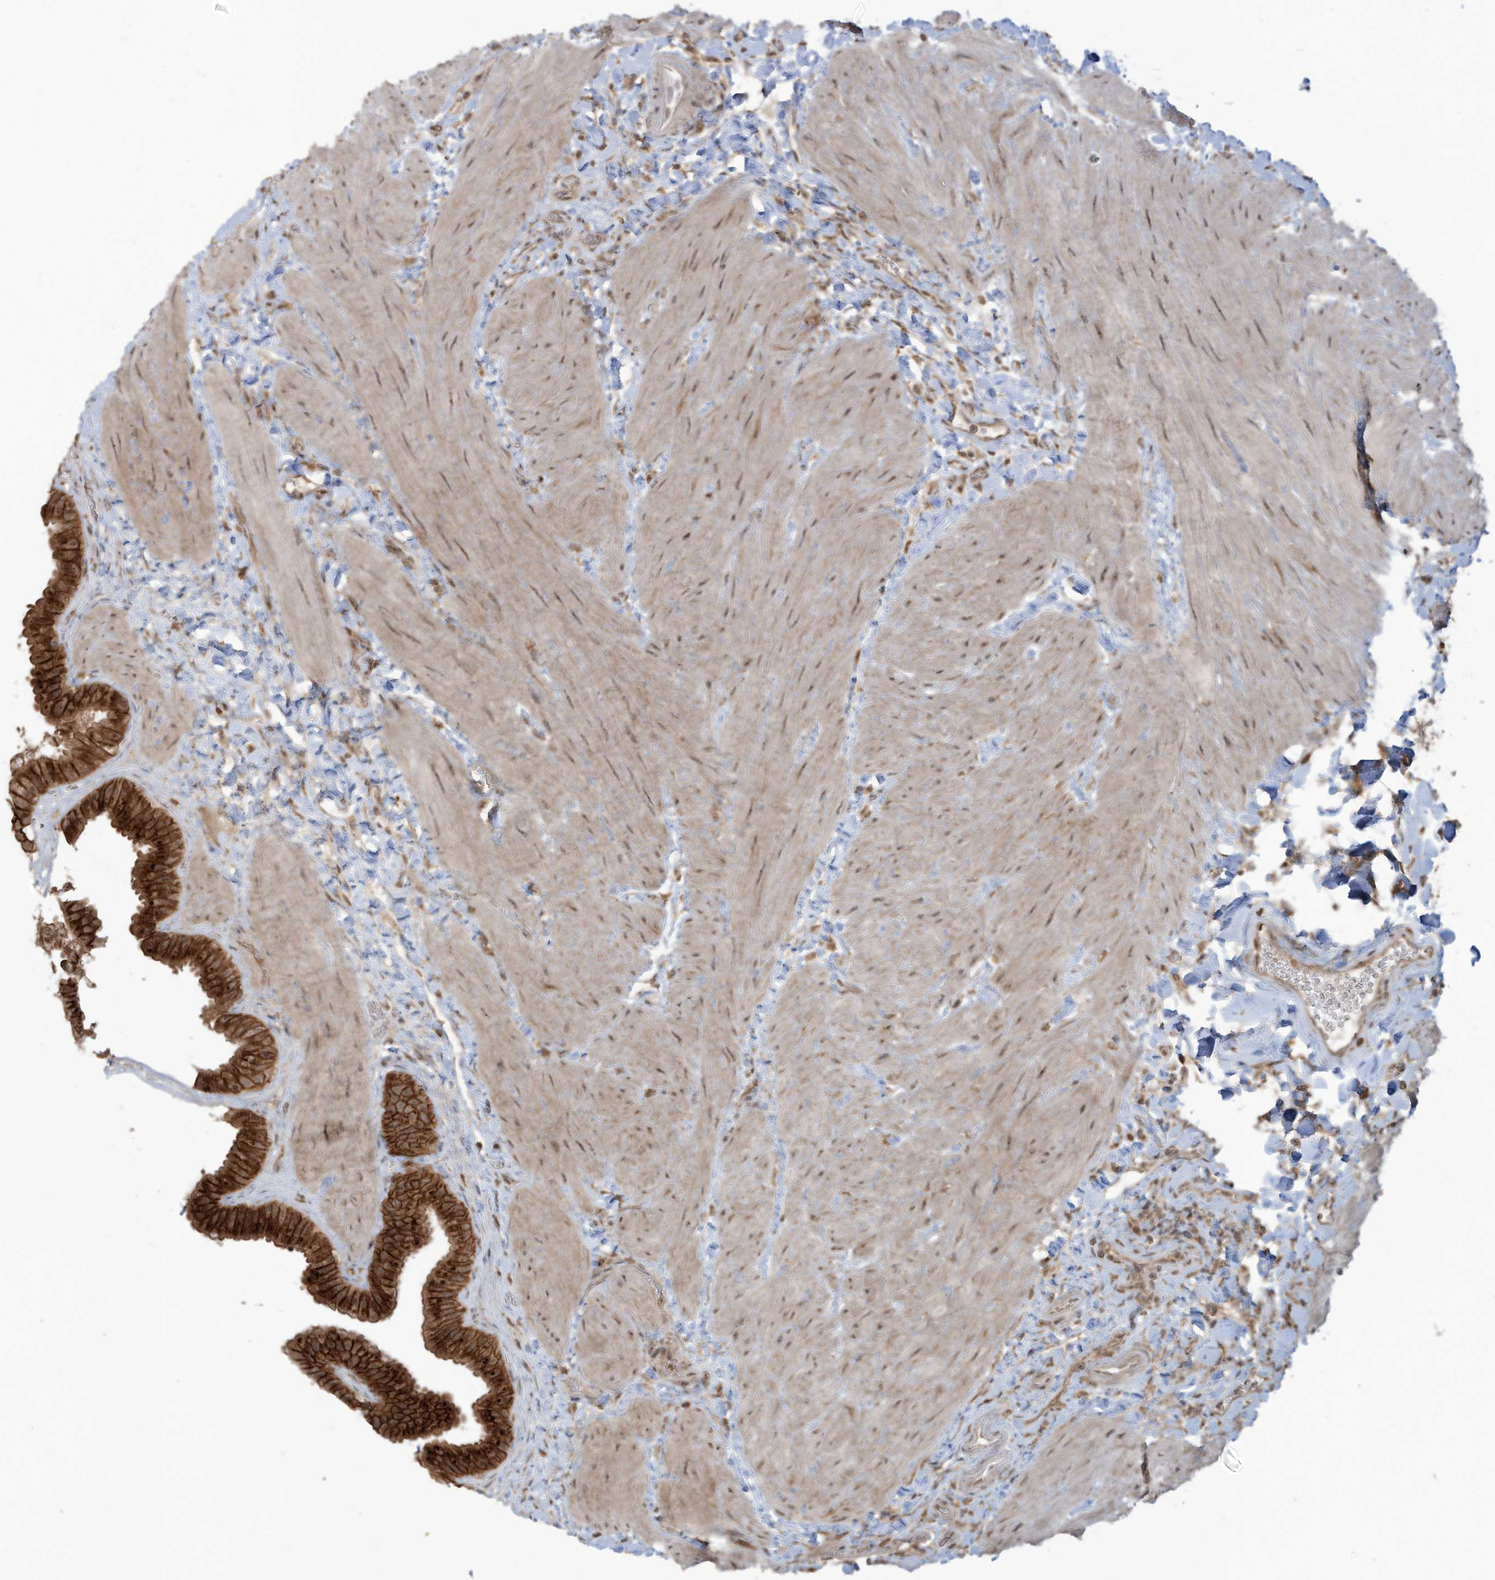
{"staining": {"intensity": "strong", "quantity": ">75%", "location": "cytoplasmic/membranous,nuclear"}, "tissue": "gallbladder", "cell_type": "Glandular cells", "image_type": "normal", "snomed": [{"axis": "morphology", "description": "Normal tissue, NOS"}, {"axis": "topography", "description": "Gallbladder"}], "caption": "The immunohistochemical stain labels strong cytoplasmic/membranous,nuclear expression in glandular cells of normal gallbladder. The staining was performed using DAB (3,3'-diaminobenzidine) to visualize the protein expression in brown, while the nuclei were stained in blue with hematoxylin (Magnification: 20x).", "gene": "CARF", "patient": {"sex": "male", "age": 55}}